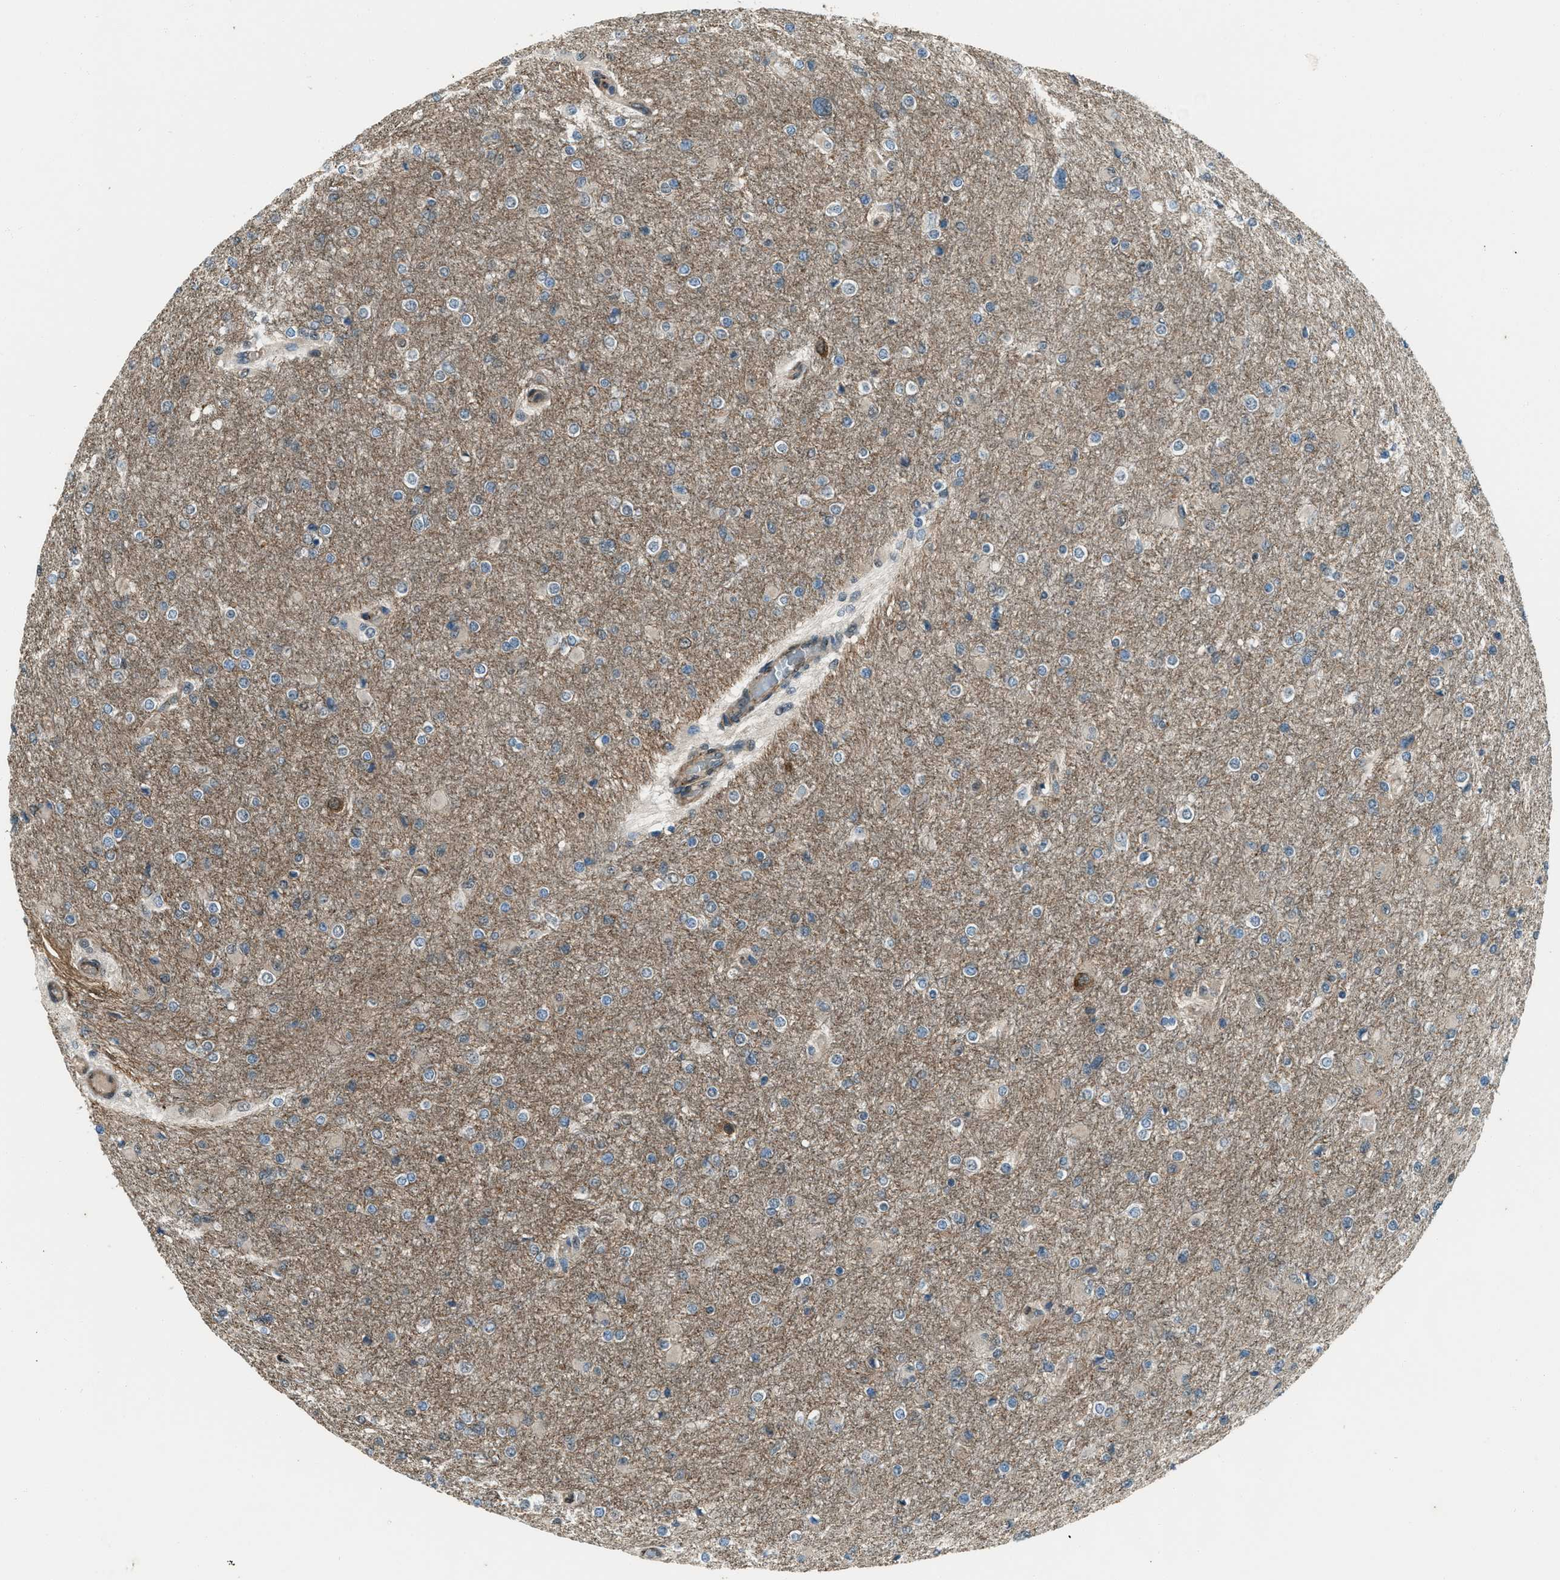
{"staining": {"intensity": "weak", "quantity": "<25%", "location": "cytoplasmic/membranous"}, "tissue": "glioma", "cell_type": "Tumor cells", "image_type": "cancer", "snomed": [{"axis": "morphology", "description": "Glioma, malignant, High grade"}, {"axis": "topography", "description": "Cerebral cortex"}], "caption": "IHC histopathology image of human glioma stained for a protein (brown), which exhibits no expression in tumor cells.", "gene": "SVIL", "patient": {"sex": "female", "age": 36}}